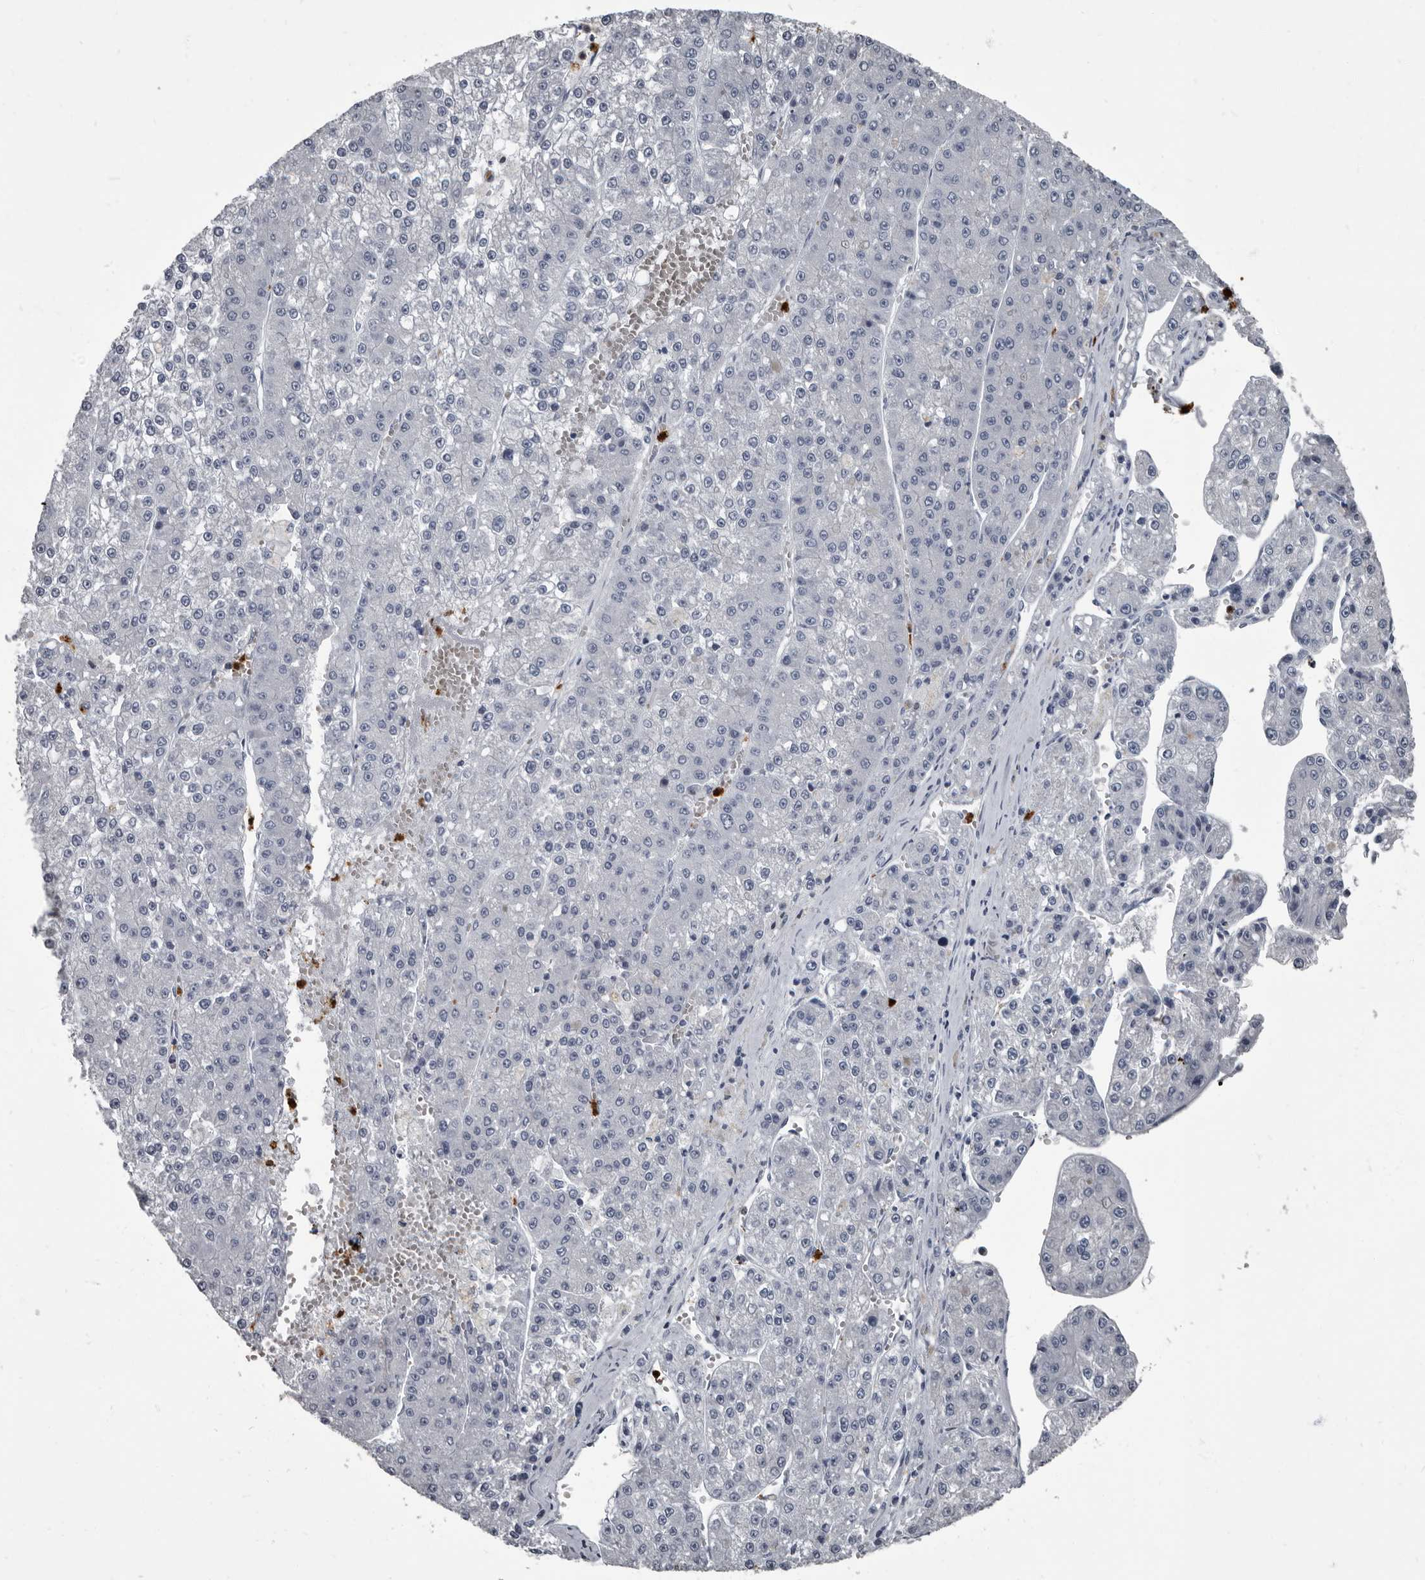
{"staining": {"intensity": "negative", "quantity": "none", "location": "none"}, "tissue": "liver cancer", "cell_type": "Tumor cells", "image_type": "cancer", "snomed": [{"axis": "morphology", "description": "Carcinoma, Hepatocellular, NOS"}, {"axis": "topography", "description": "Liver"}], "caption": "The IHC photomicrograph has no significant staining in tumor cells of hepatocellular carcinoma (liver) tissue.", "gene": "TPD52L1", "patient": {"sex": "female", "age": 73}}